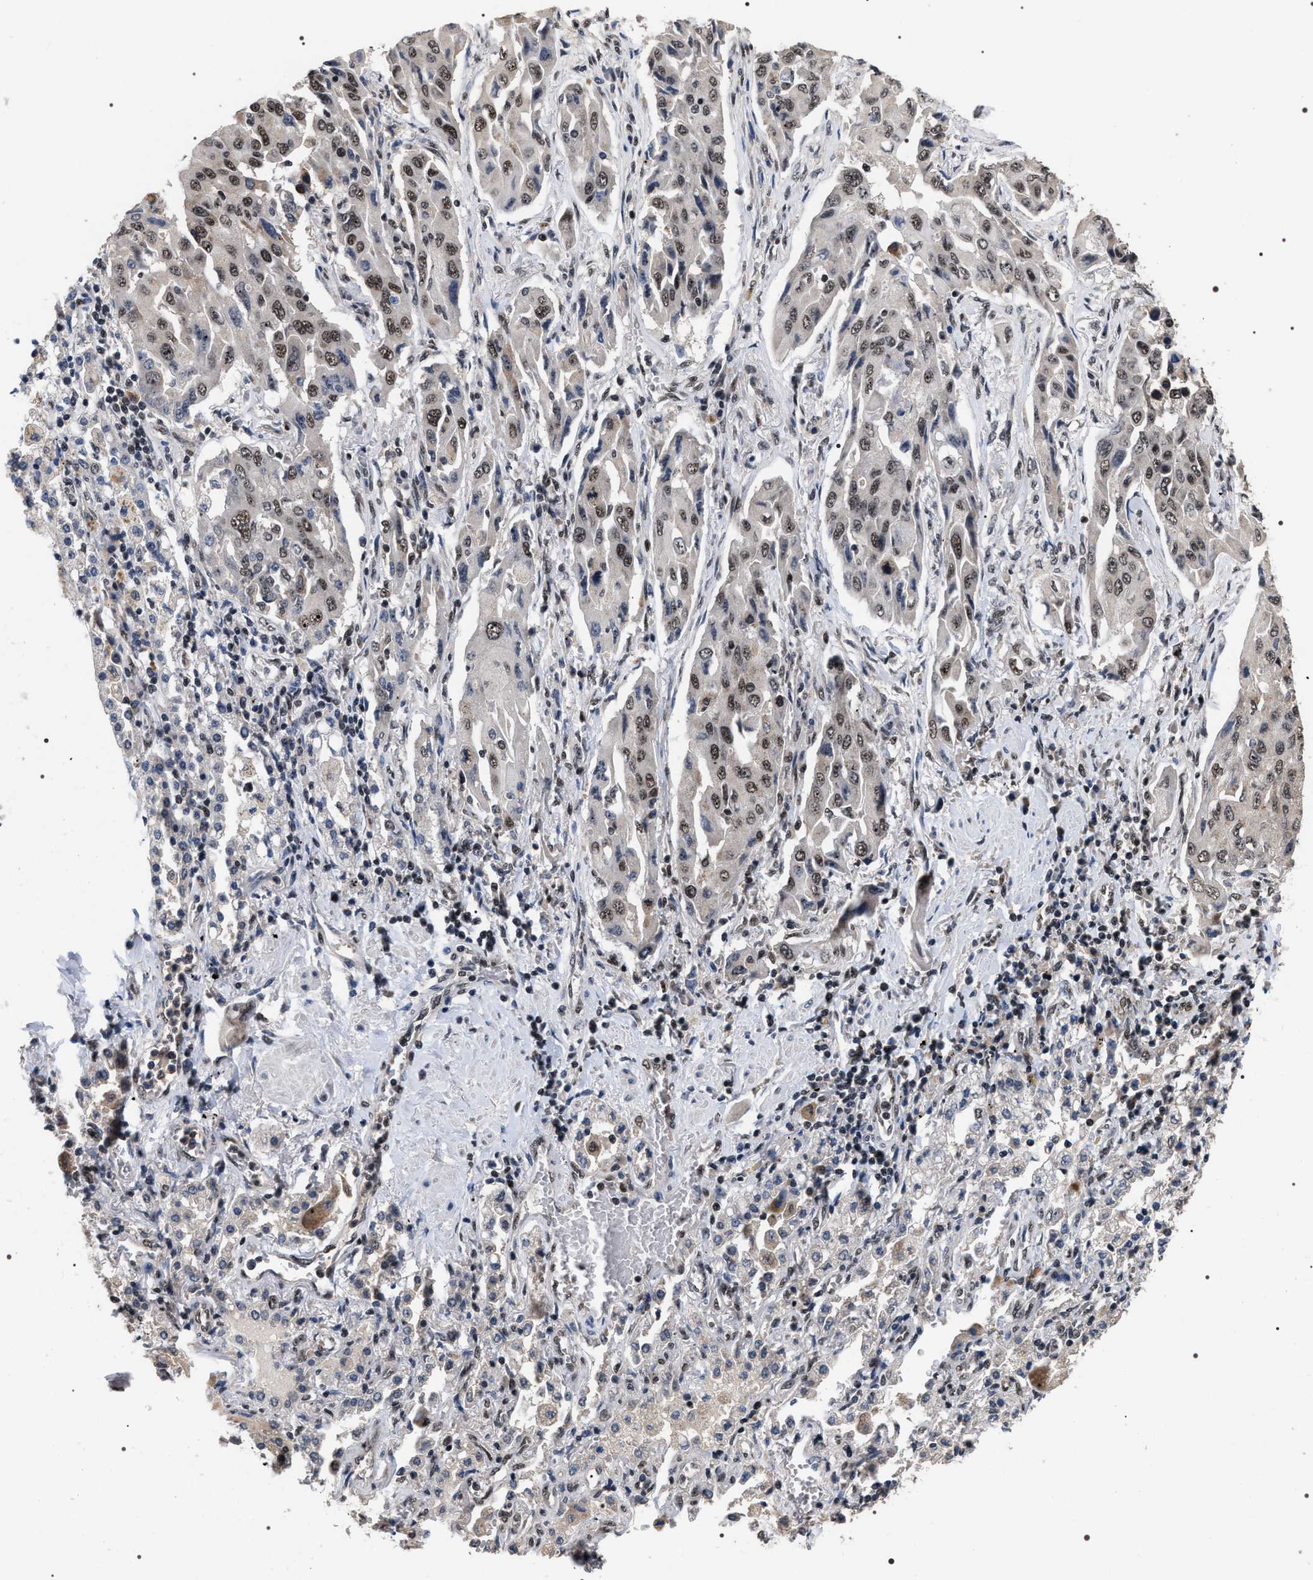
{"staining": {"intensity": "moderate", "quantity": ">75%", "location": "nuclear"}, "tissue": "lung cancer", "cell_type": "Tumor cells", "image_type": "cancer", "snomed": [{"axis": "morphology", "description": "Adenocarcinoma, NOS"}, {"axis": "topography", "description": "Lung"}], "caption": "This is an image of immunohistochemistry (IHC) staining of lung cancer (adenocarcinoma), which shows moderate staining in the nuclear of tumor cells.", "gene": "RRP1B", "patient": {"sex": "female", "age": 65}}